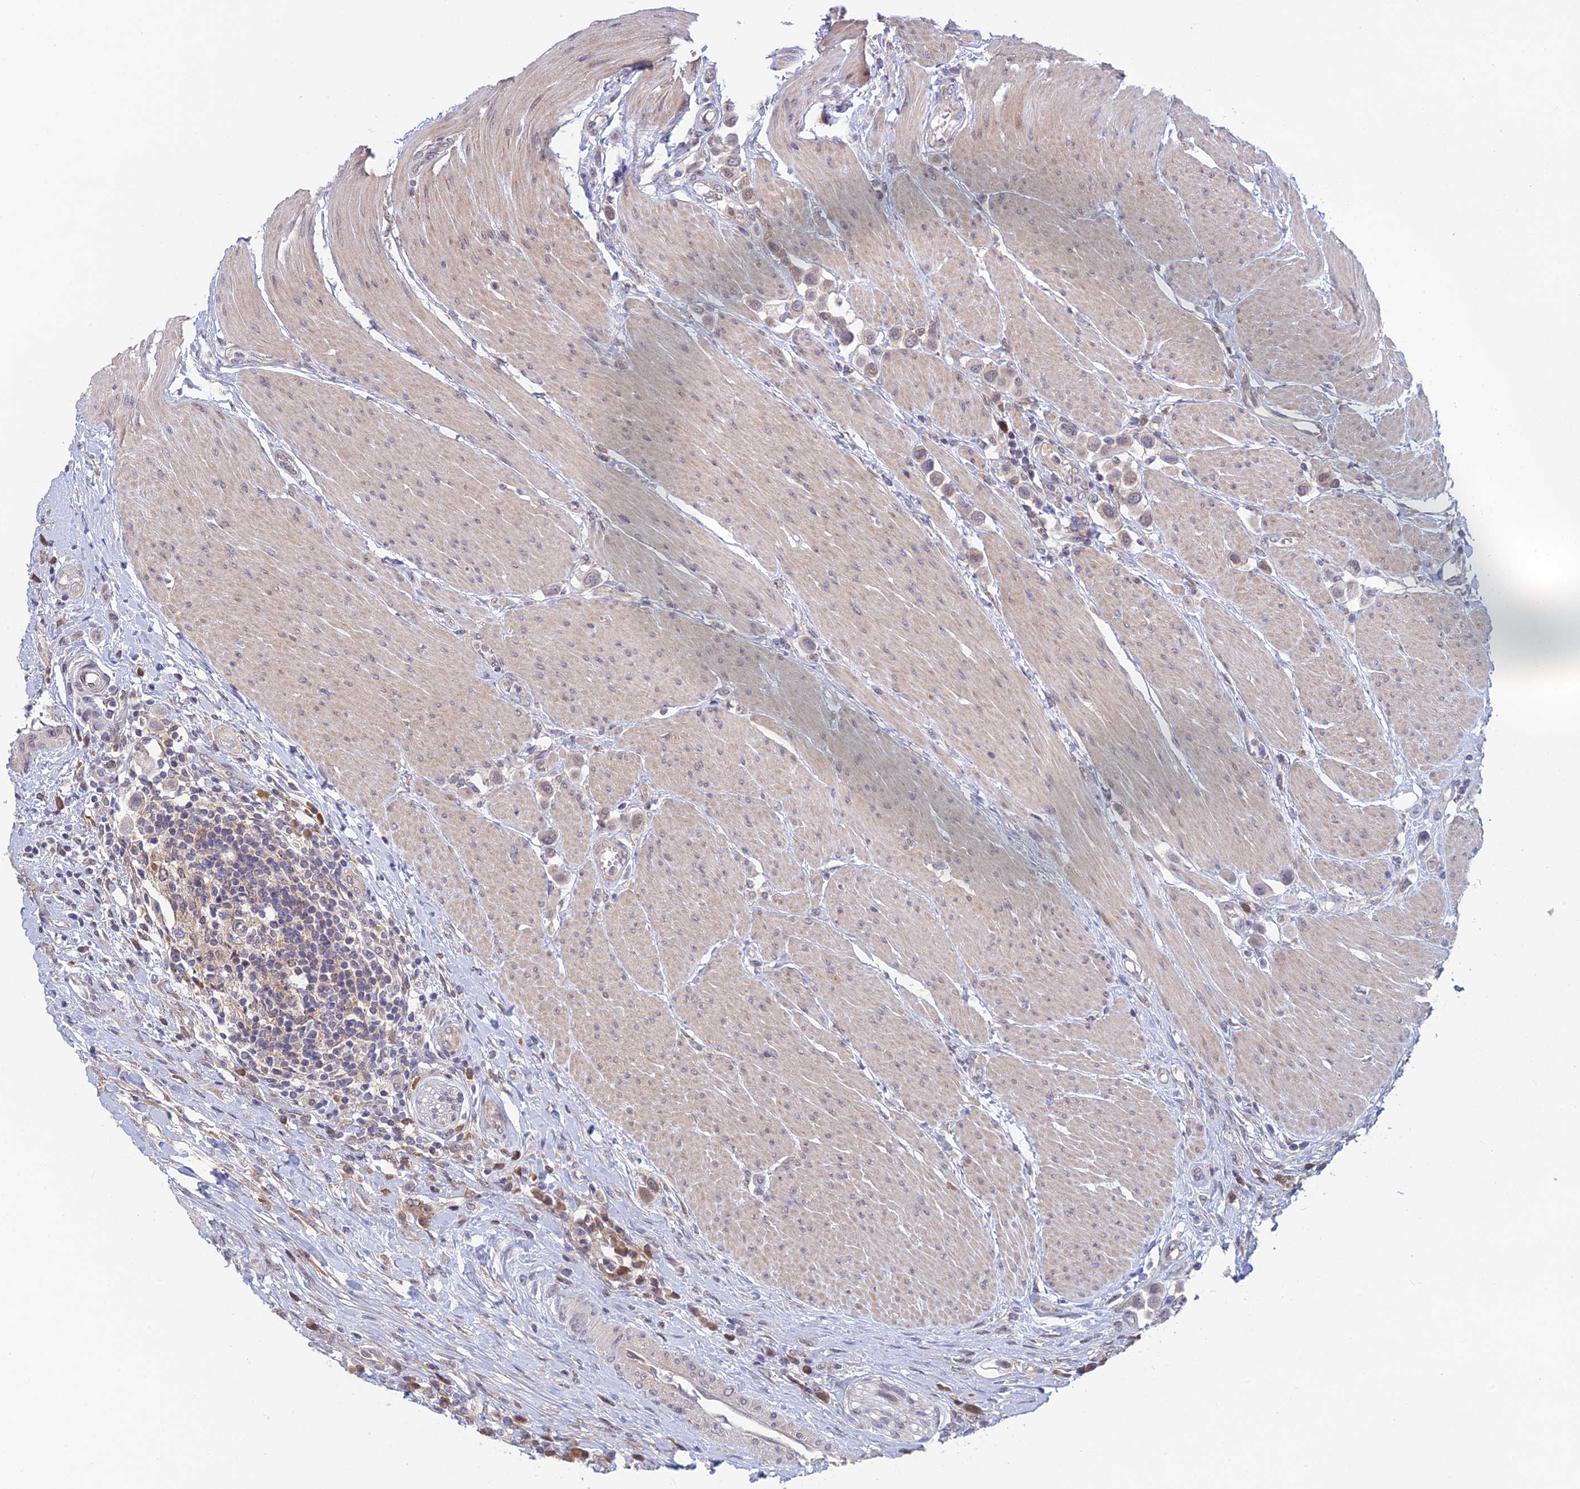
{"staining": {"intensity": "weak", "quantity": "25%-75%", "location": "cytoplasmic/membranous"}, "tissue": "urothelial cancer", "cell_type": "Tumor cells", "image_type": "cancer", "snomed": [{"axis": "morphology", "description": "Urothelial carcinoma, High grade"}, {"axis": "topography", "description": "Urinary bladder"}], "caption": "IHC of high-grade urothelial carcinoma demonstrates low levels of weak cytoplasmic/membranous staining in about 25%-75% of tumor cells.", "gene": "SRA1", "patient": {"sex": "male", "age": 50}}